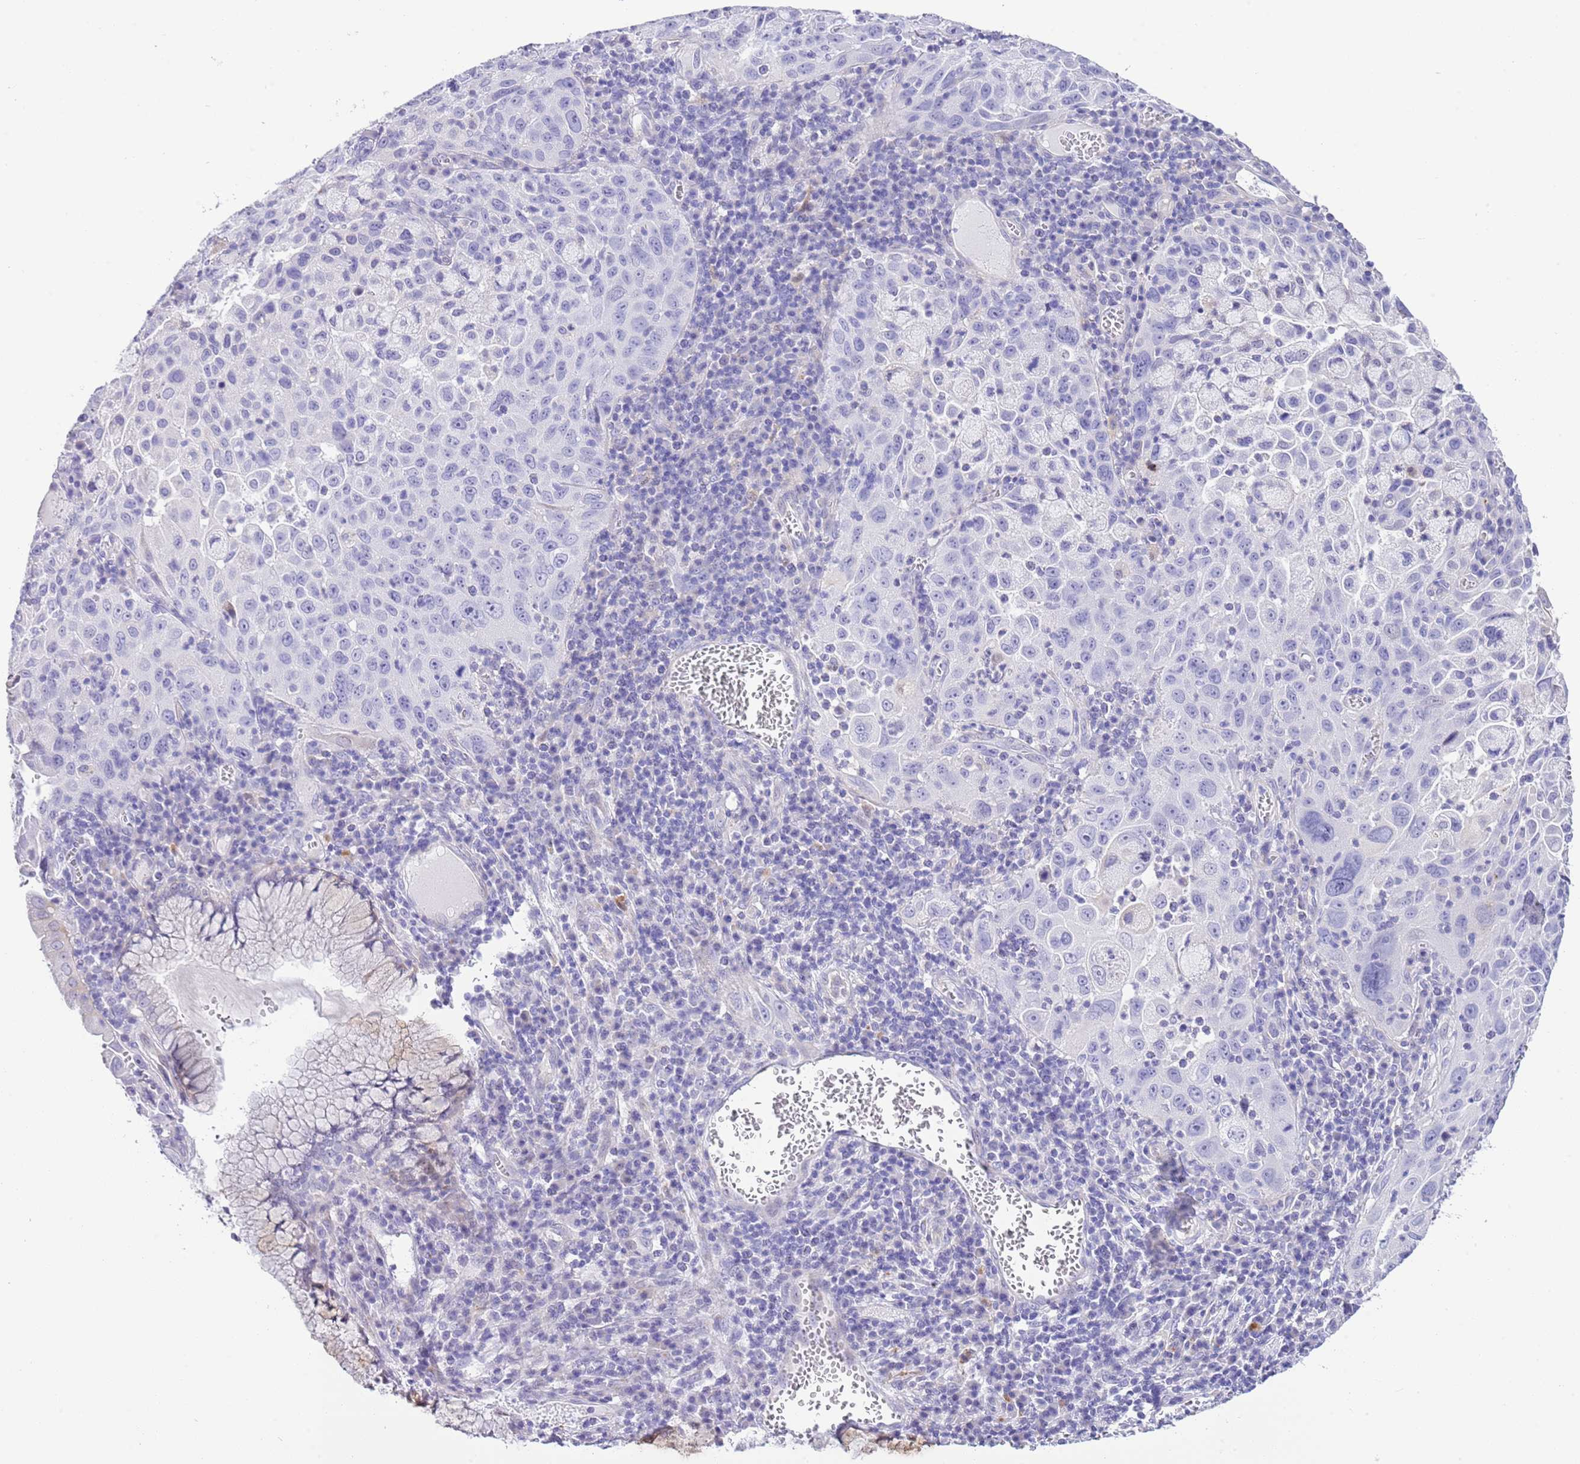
{"staining": {"intensity": "negative", "quantity": "none", "location": "none"}, "tissue": "cervical cancer", "cell_type": "Tumor cells", "image_type": "cancer", "snomed": [{"axis": "morphology", "description": "Squamous cell carcinoma, NOS"}, {"axis": "topography", "description": "Cervix"}], "caption": "Cervical cancer stained for a protein using IHC displays no expression tumor cells.", "gene": "ABHD17C", "patient": {"sex": "female", "age": 42}}